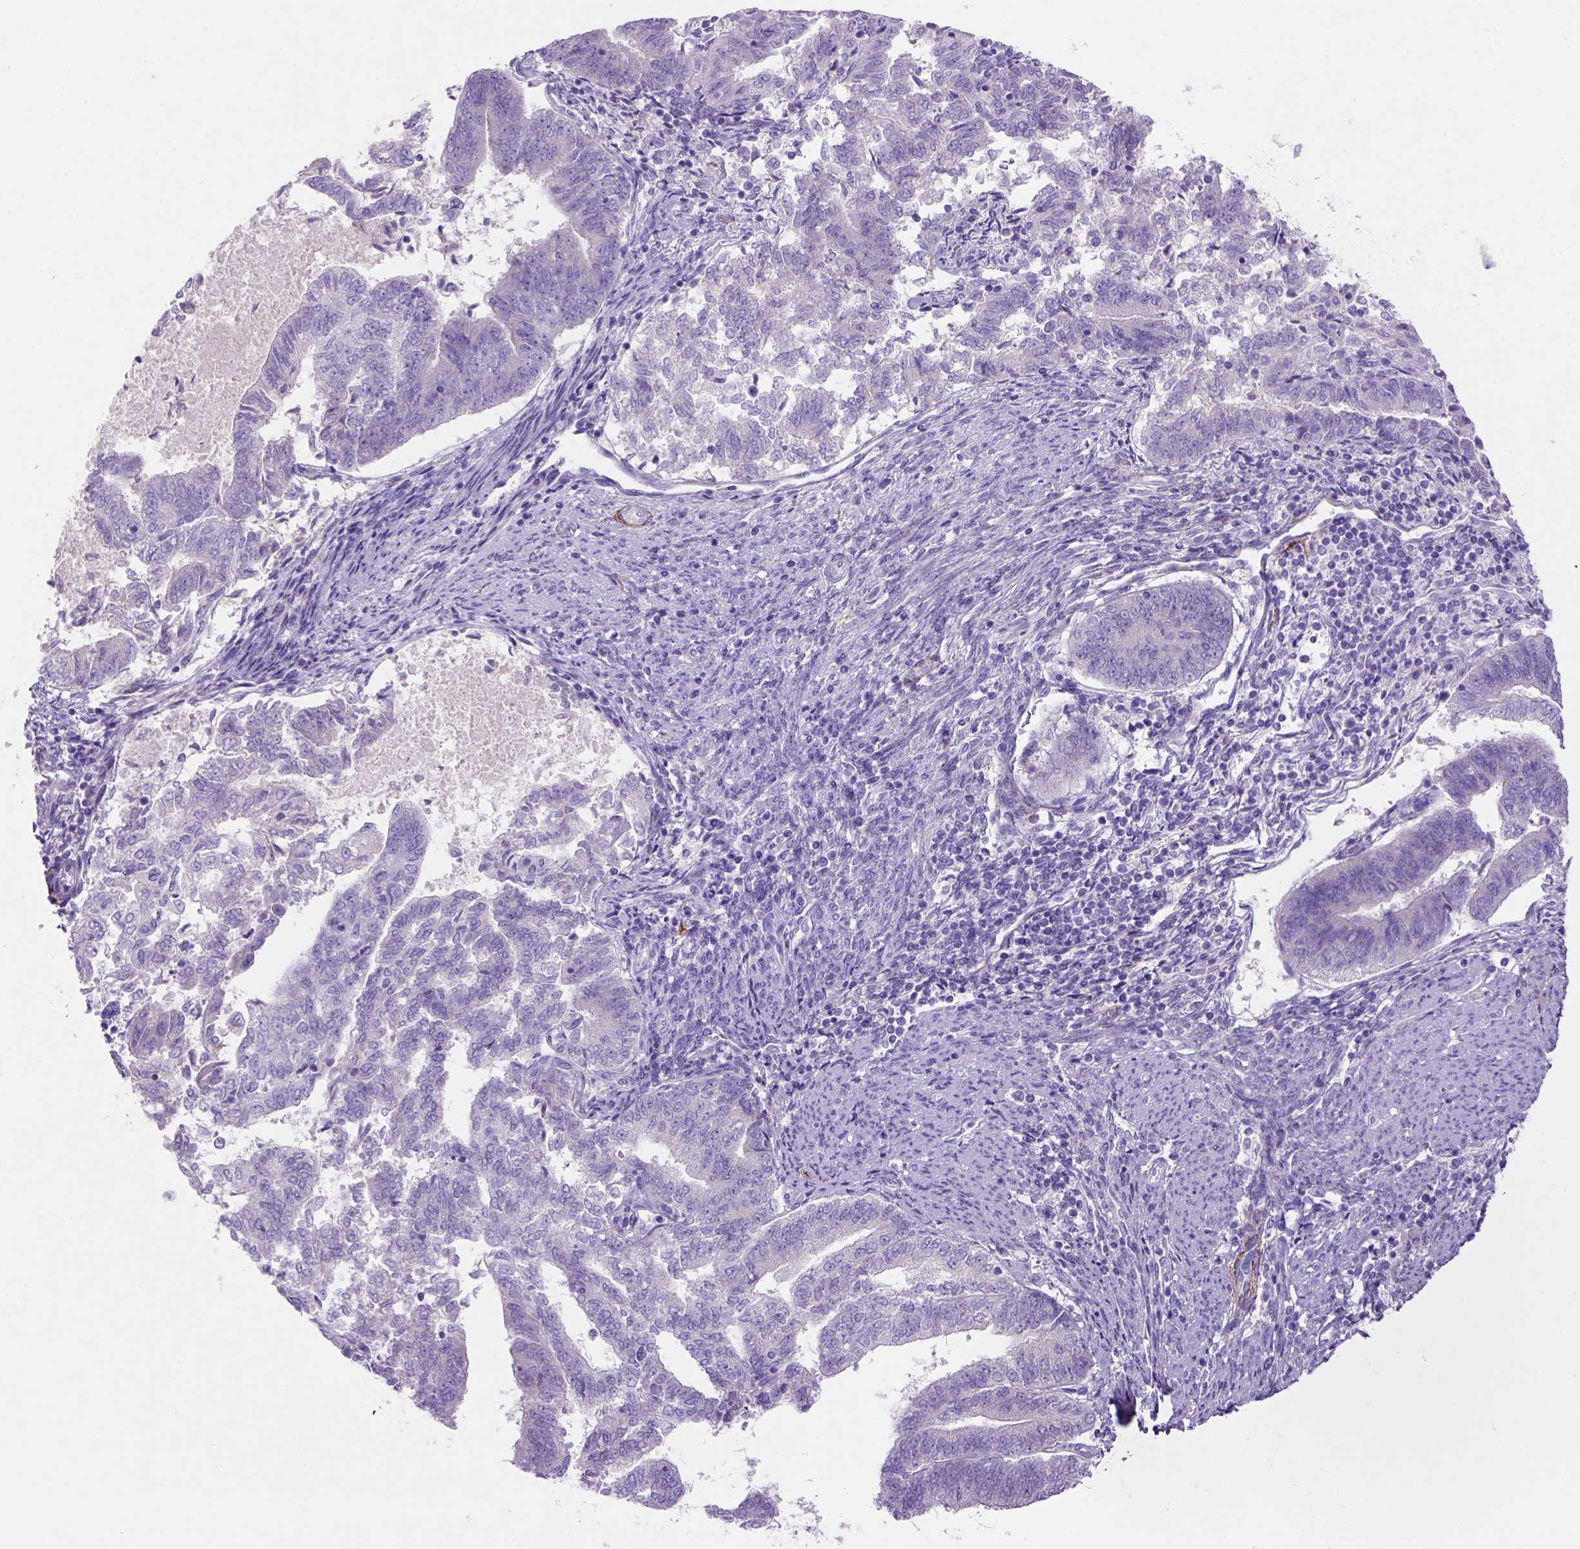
{"staining": {"intensity": "negative", "quantity": "none", "location": "none"}, "tissue": "endometrial cancer", "cell_type": "Tumor cells", "image_type": "cancer", "snomed": [{"axis": "morphology", "description": "Adenocarcinoma, NOS"}, {"axis": "topography", "description": "Endometrium"}], "caption": "The immunohistochemistry (IHC) histopathology image has no significant staining in tumor cells of endometrial cancer (adenocarcinoma) tissue.", "gene": "SIRPD", "patient": {"sex": "female", "age": 65}}